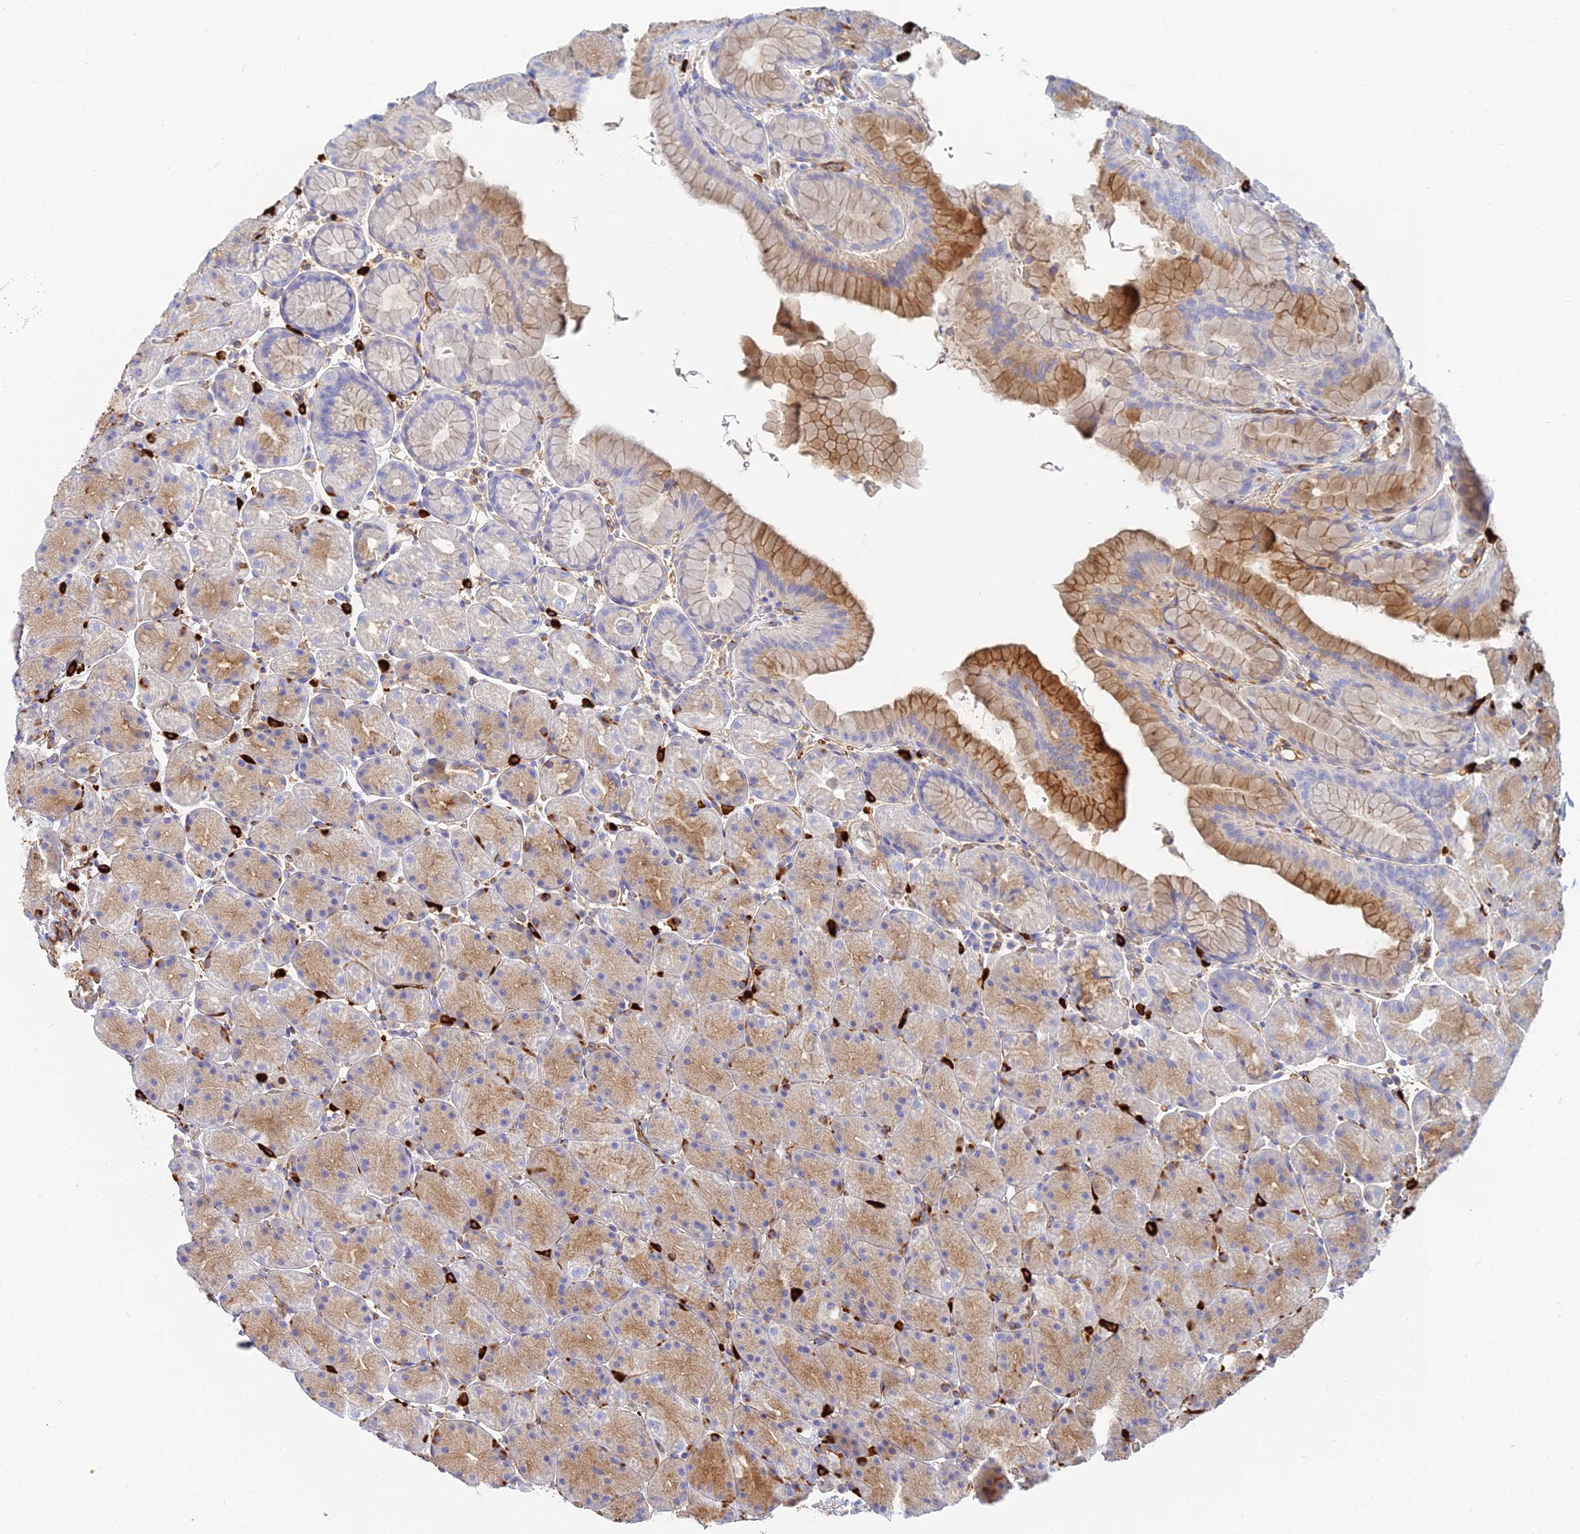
{"staining": {"intensity": "moderate", "quantity": "25%-75%", "location": "cytoplasmic/membranous"}, "tissue": "stomach", "cell_type": "Glandular cells", "image_type": "normal", "snomed": [{"axis": "morphology", "description": "Normal tissue, NOS"}, {"axis": "topography", "description": "Stomach, upper"}, {"axis": "topography", "description": "Stomach, lower"}], "caption": "Protein analysis of normal stomach displays moderate cytoplasmic/membranous staining in approximately 25%-75% of glandular cells.", "gene": "VAT1", "patient": {"sex": "male", "age": 67}}